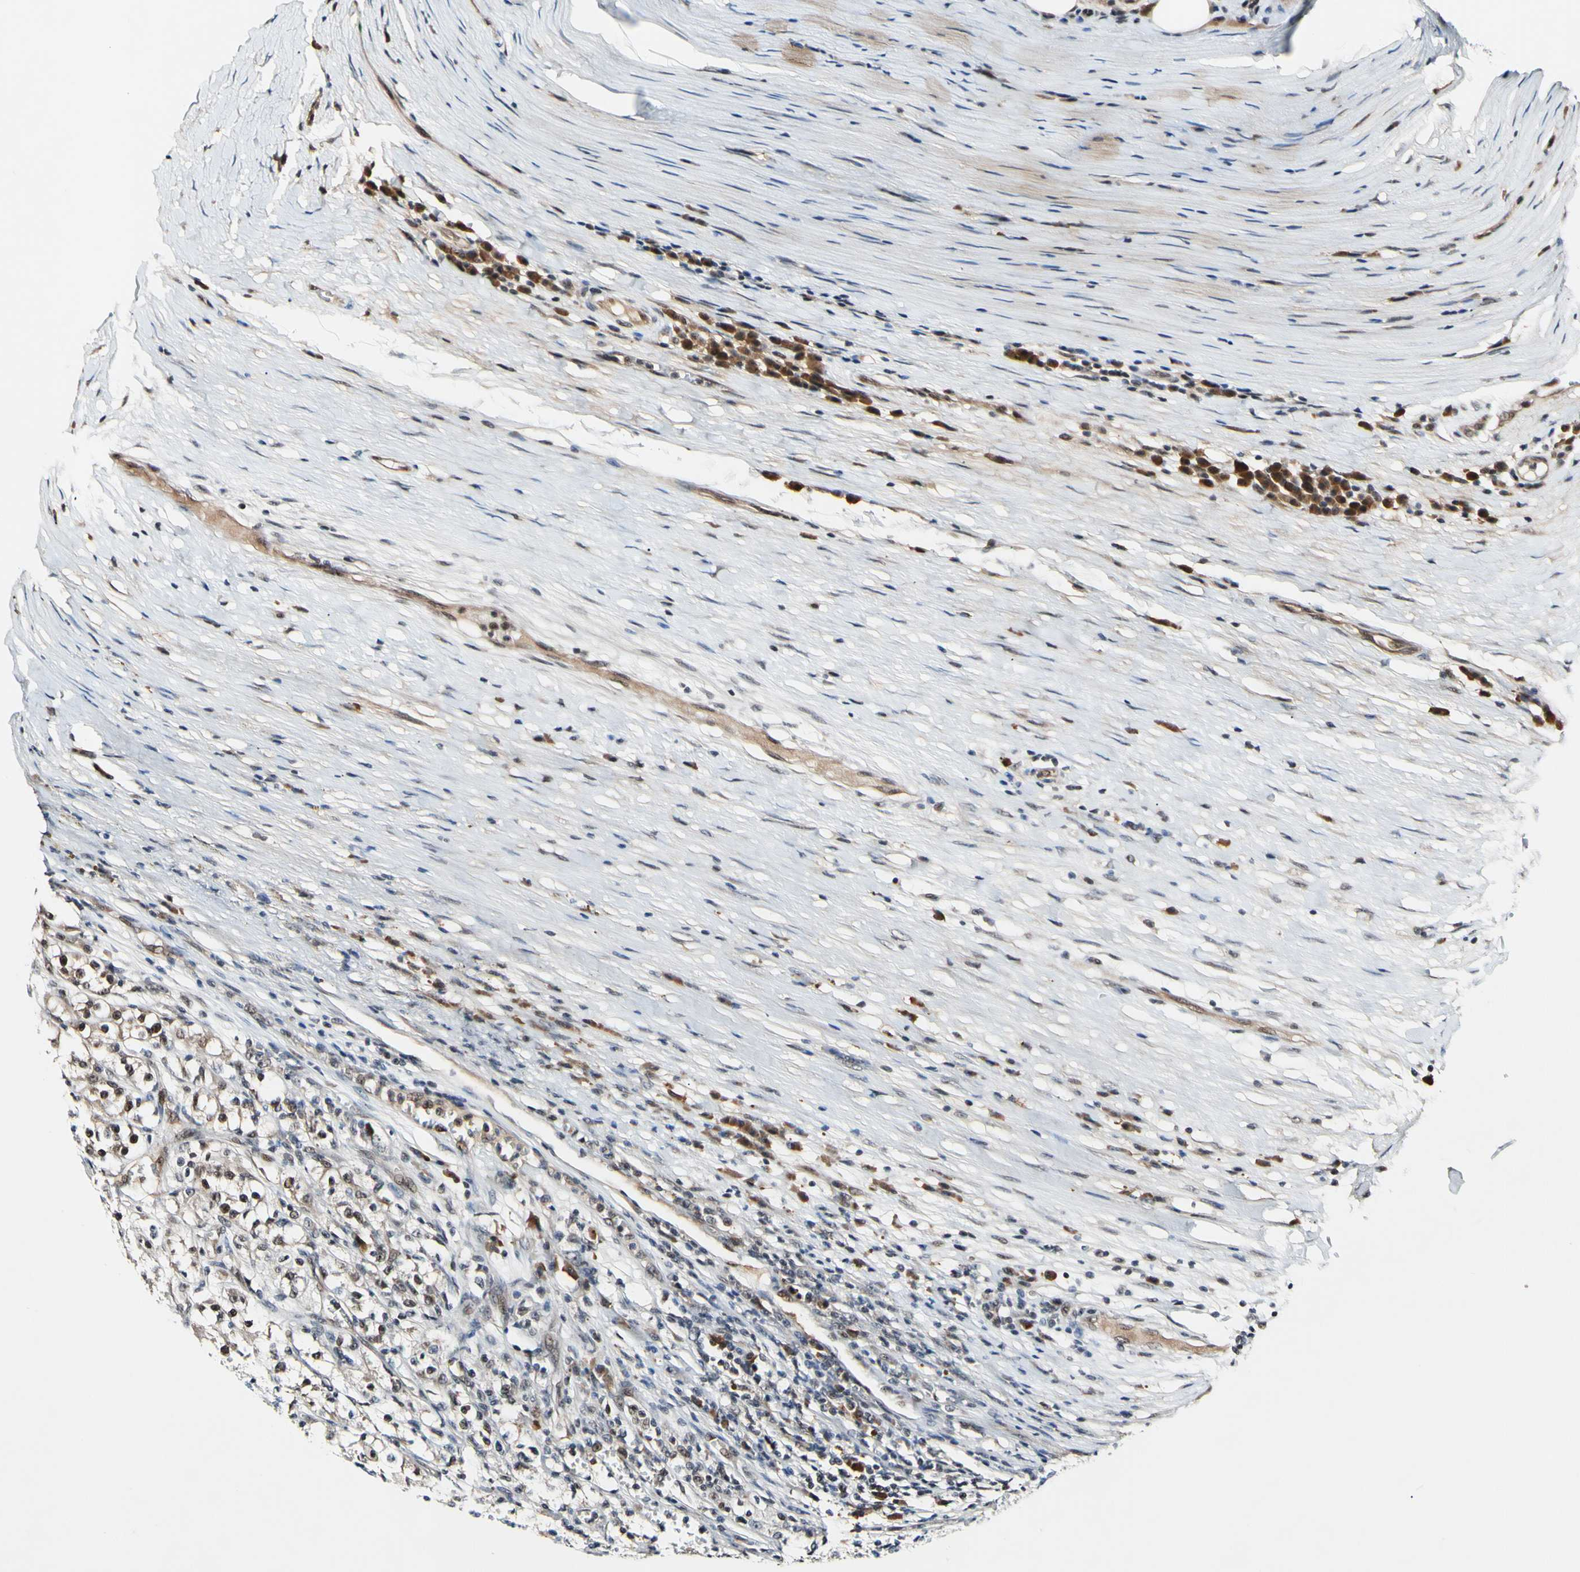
{"staining": {"intensity": "negative", "quantity": "none", "location": "none"}, "tissue": "renal cancer", "cell_type": "Tumor cells", "image_type": "cancer", "snomed": [{"axis": "morphology", "description": "Adenocarcinoma, NOS"}, {"axis": "topography", "description": "Kidney"}], "caption": "A micrograph of renal adenocarcinoma stained for a protein exhibits no brown staining in tumor cells.", "gene": "PSMD10", "patient": {"sex": "female", "age": 52}}